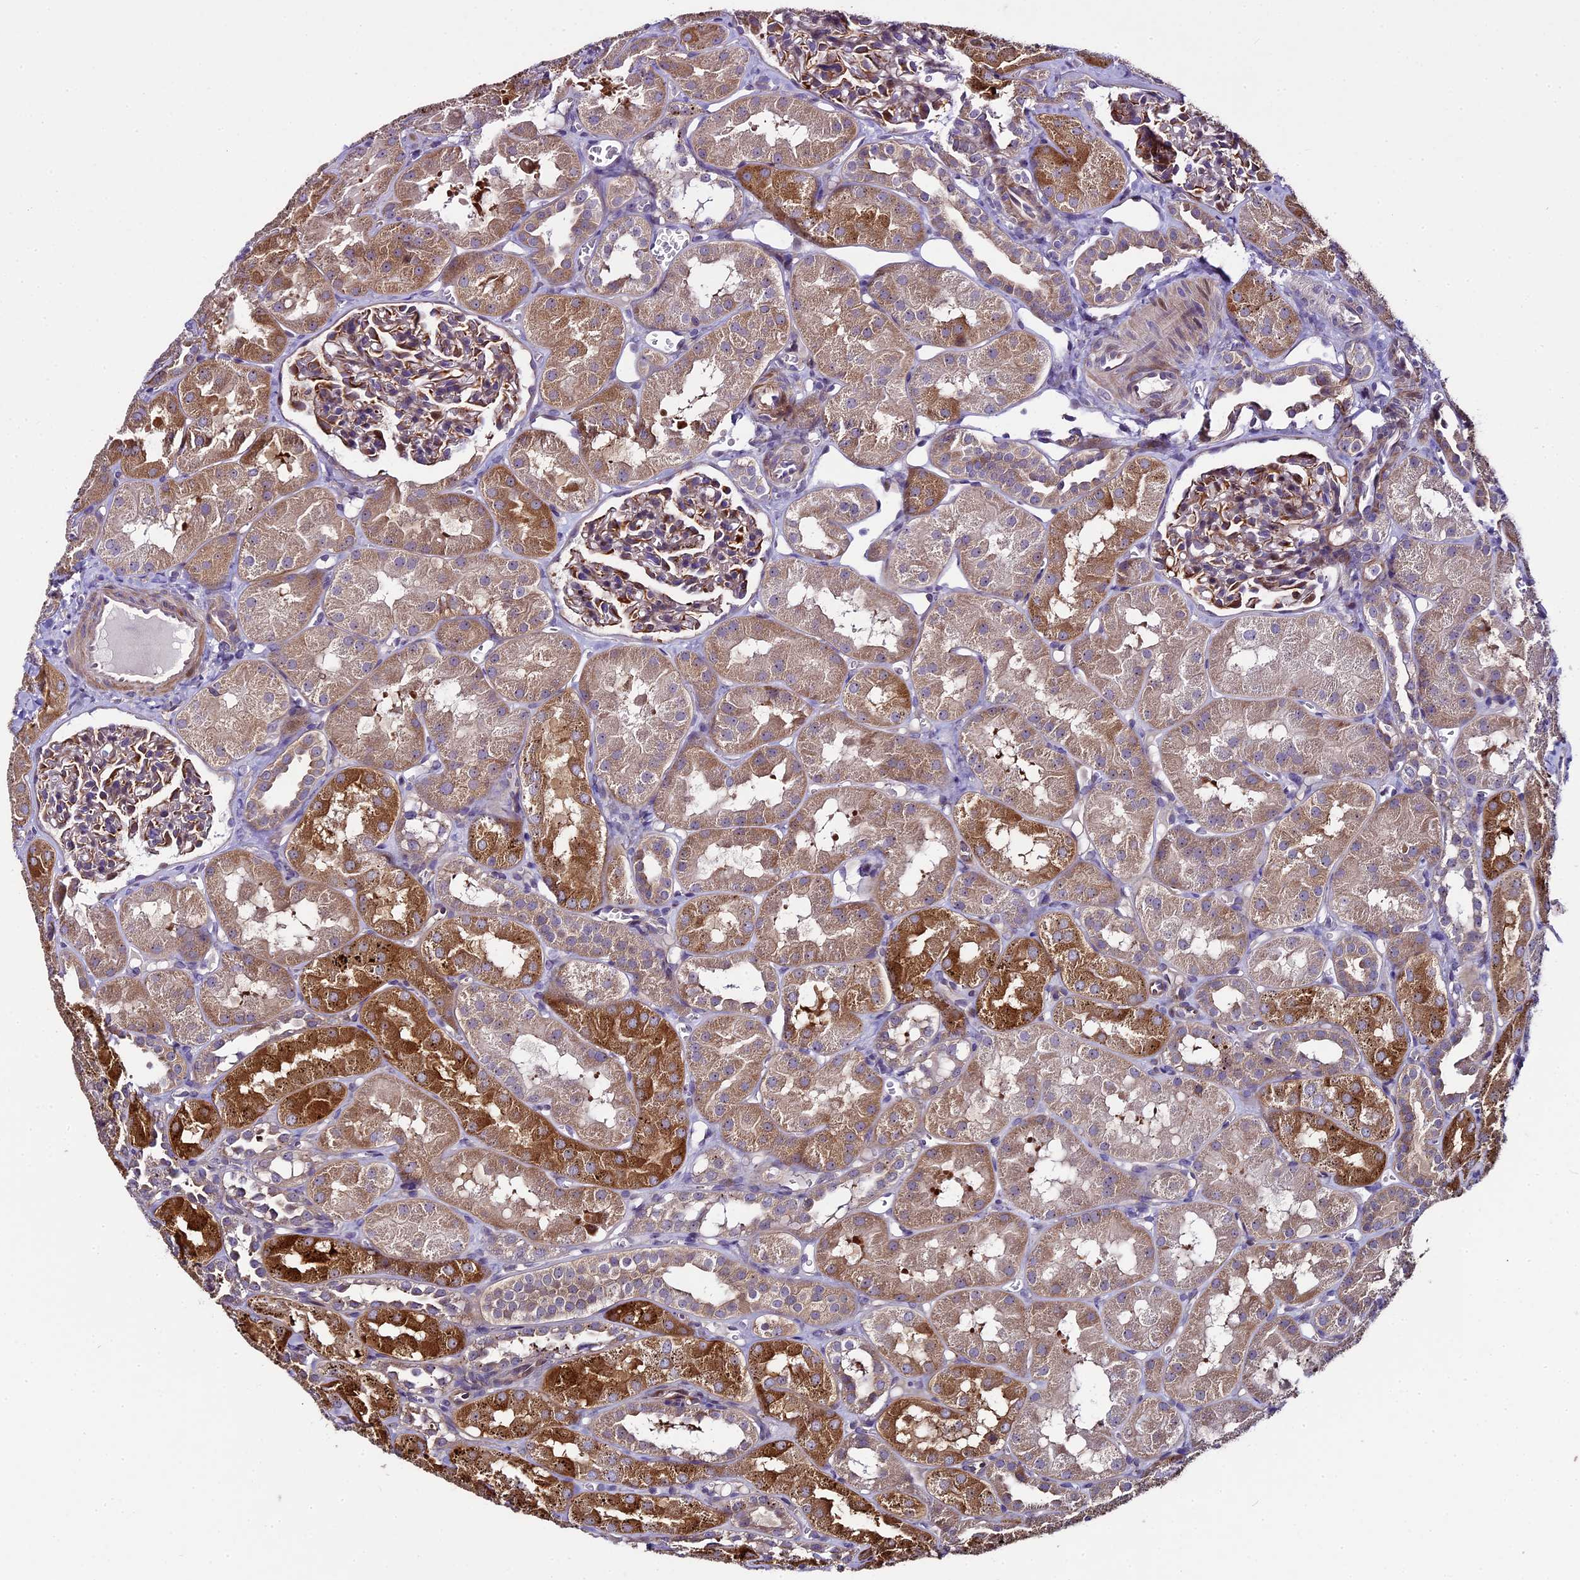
{"staining": {"intensity": "moderate", "quantity": "25%-75%", "location": "cytoplasmic/membranous"}, "tissue": "kidney", "cell_type": "Cells in glomeruli", "image_type": "normal", "snomed": [{"axis": "morphology", "description": "Normal tissue, NOS"}, {"axis": "topography", "description": "Kidney"}, {"axis": "topography", "description": "Urinary bladder"}], "caption": "Moderate cytoplasmic/membranous positivity is identified in approximately 25%-75% of cells in glomeruli in normal kidney. The staining was performed using DAB, with brown indicating positive protein expression. Nuclei are stained blue with hematoxylin.", "gene": "SPIRE1", "patient": {"sex": "male", "age": 16}}